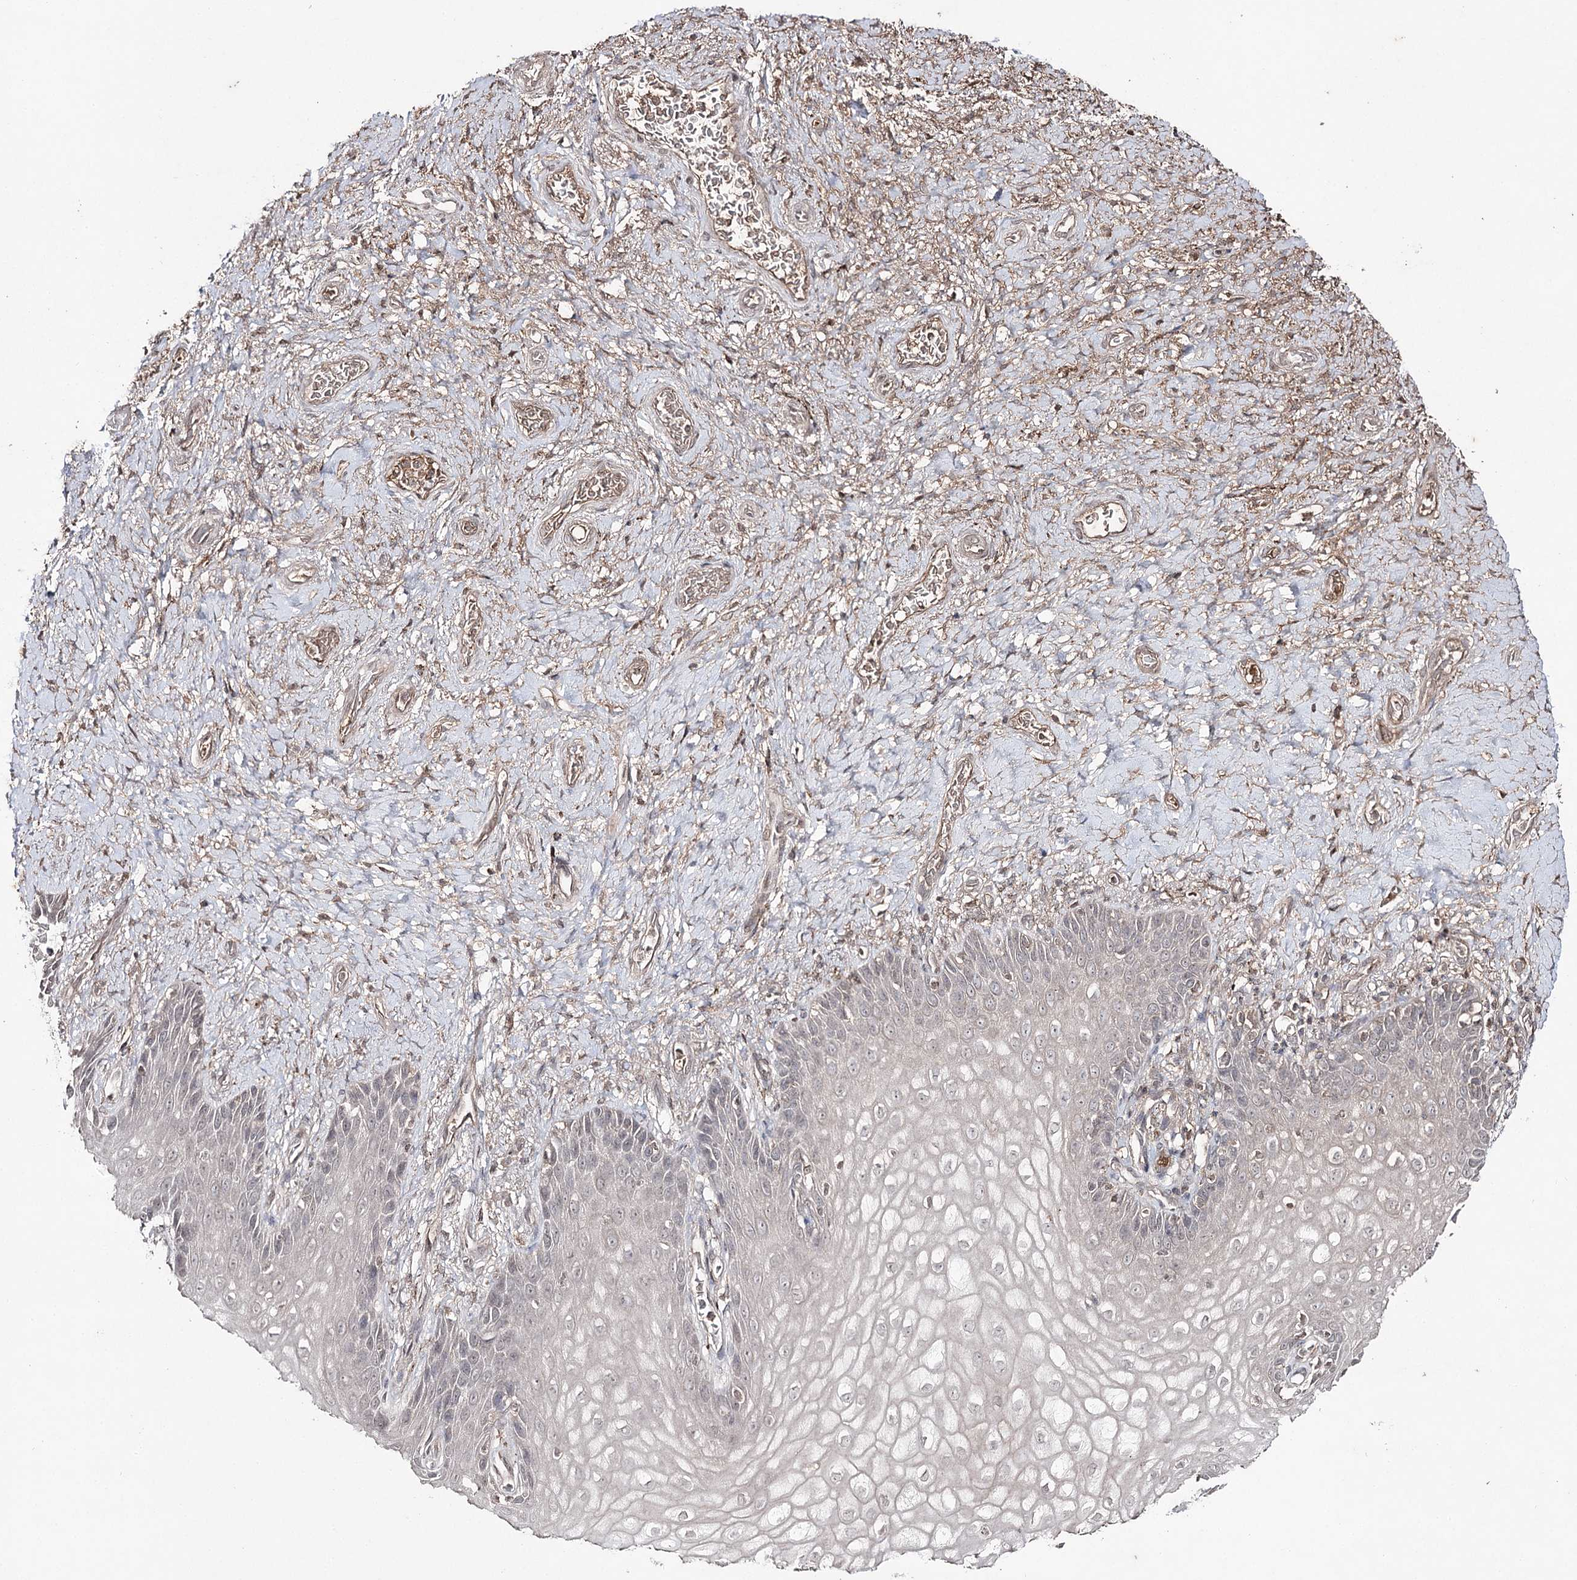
{"staining": {"intensity": "negative", "quantity": "none", "location": "none"}, "tissue": "vagina", "cell_type": "Squamous epithelial cells", "image_type": "normal", "snomed": [{"axis": "morphology", "description": "Normal tissue, NOS"}, {"axis": "topography", "description": "Vagina"}], "caption": "IHC histopathology image of normal vagina: human vagina stained with DAB (3,3'-diaminobenzidine) shows no significant protein expression in squamous epithelial cells.", "gene": "SYNGR3", "patient": {"sex": "female", "age": 60}}